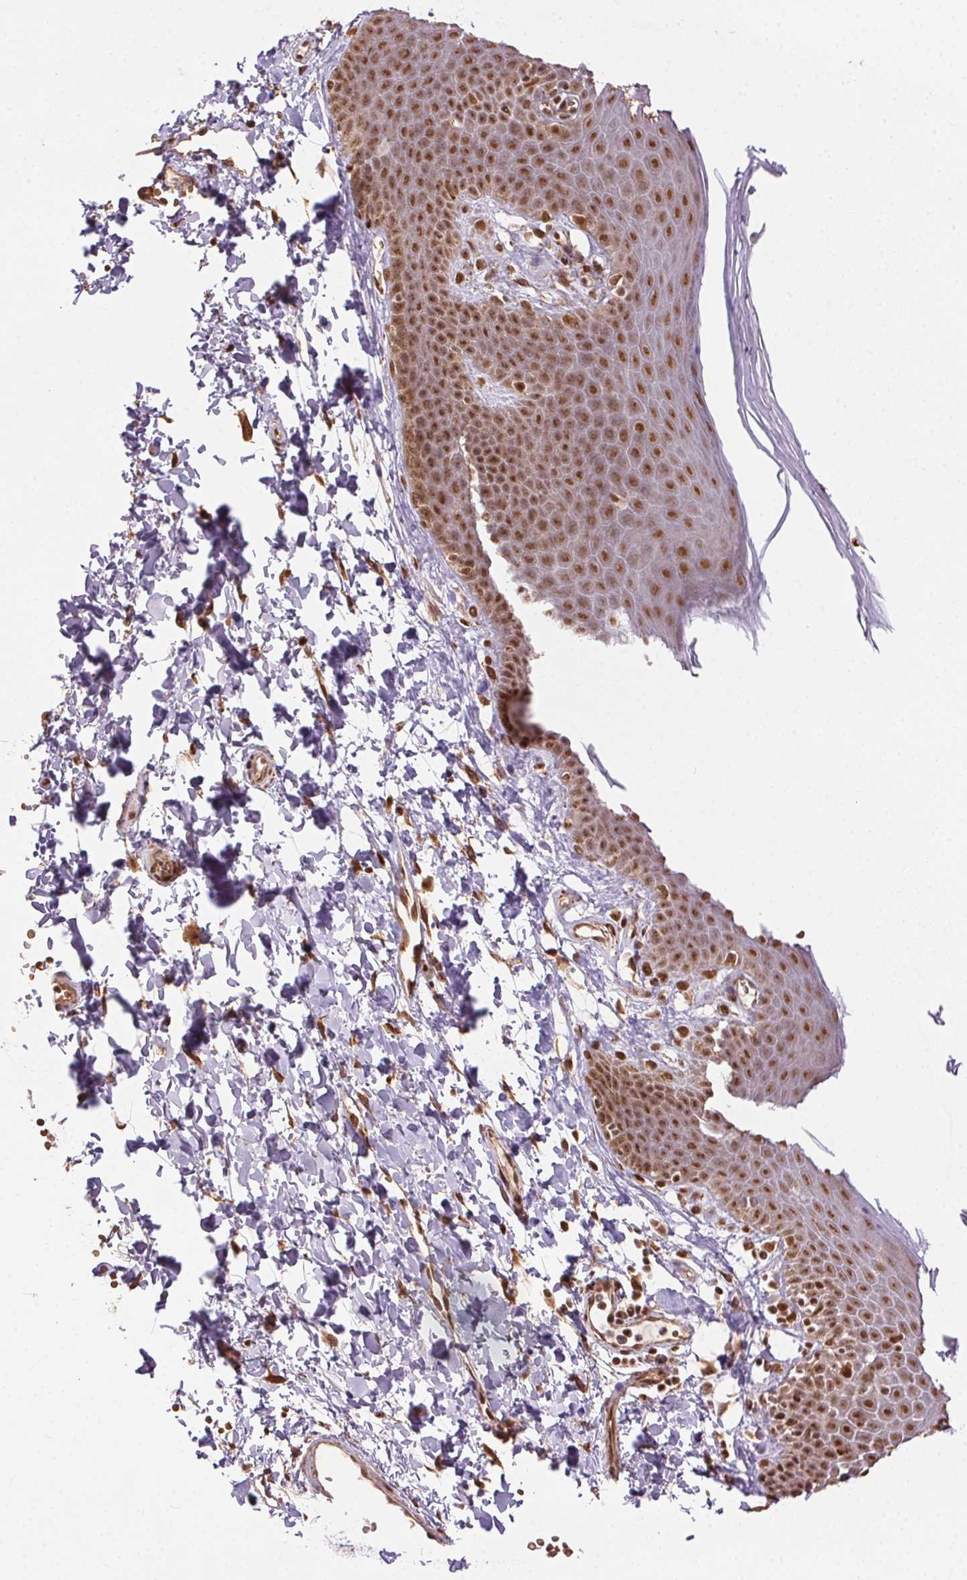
{"staining": {"intensity": "moderate", "quantity": ">75%", "location": "nuclear"}, "tissue": "skin", "cell_type": "Epidermal cells", "image_type": "normal", "snomed": [{"axis": "morphology", "description": "Normal tissue, NOS"}, {"axis": "topography", "description": "Anal"}], "caption": "Brown immunohistochemical staining in normal human skin shows moderate nuclear positivity in about >75% of epidermal cells.", "gene": "TREML4", "patient": {"sex": "male", "age": 53}}